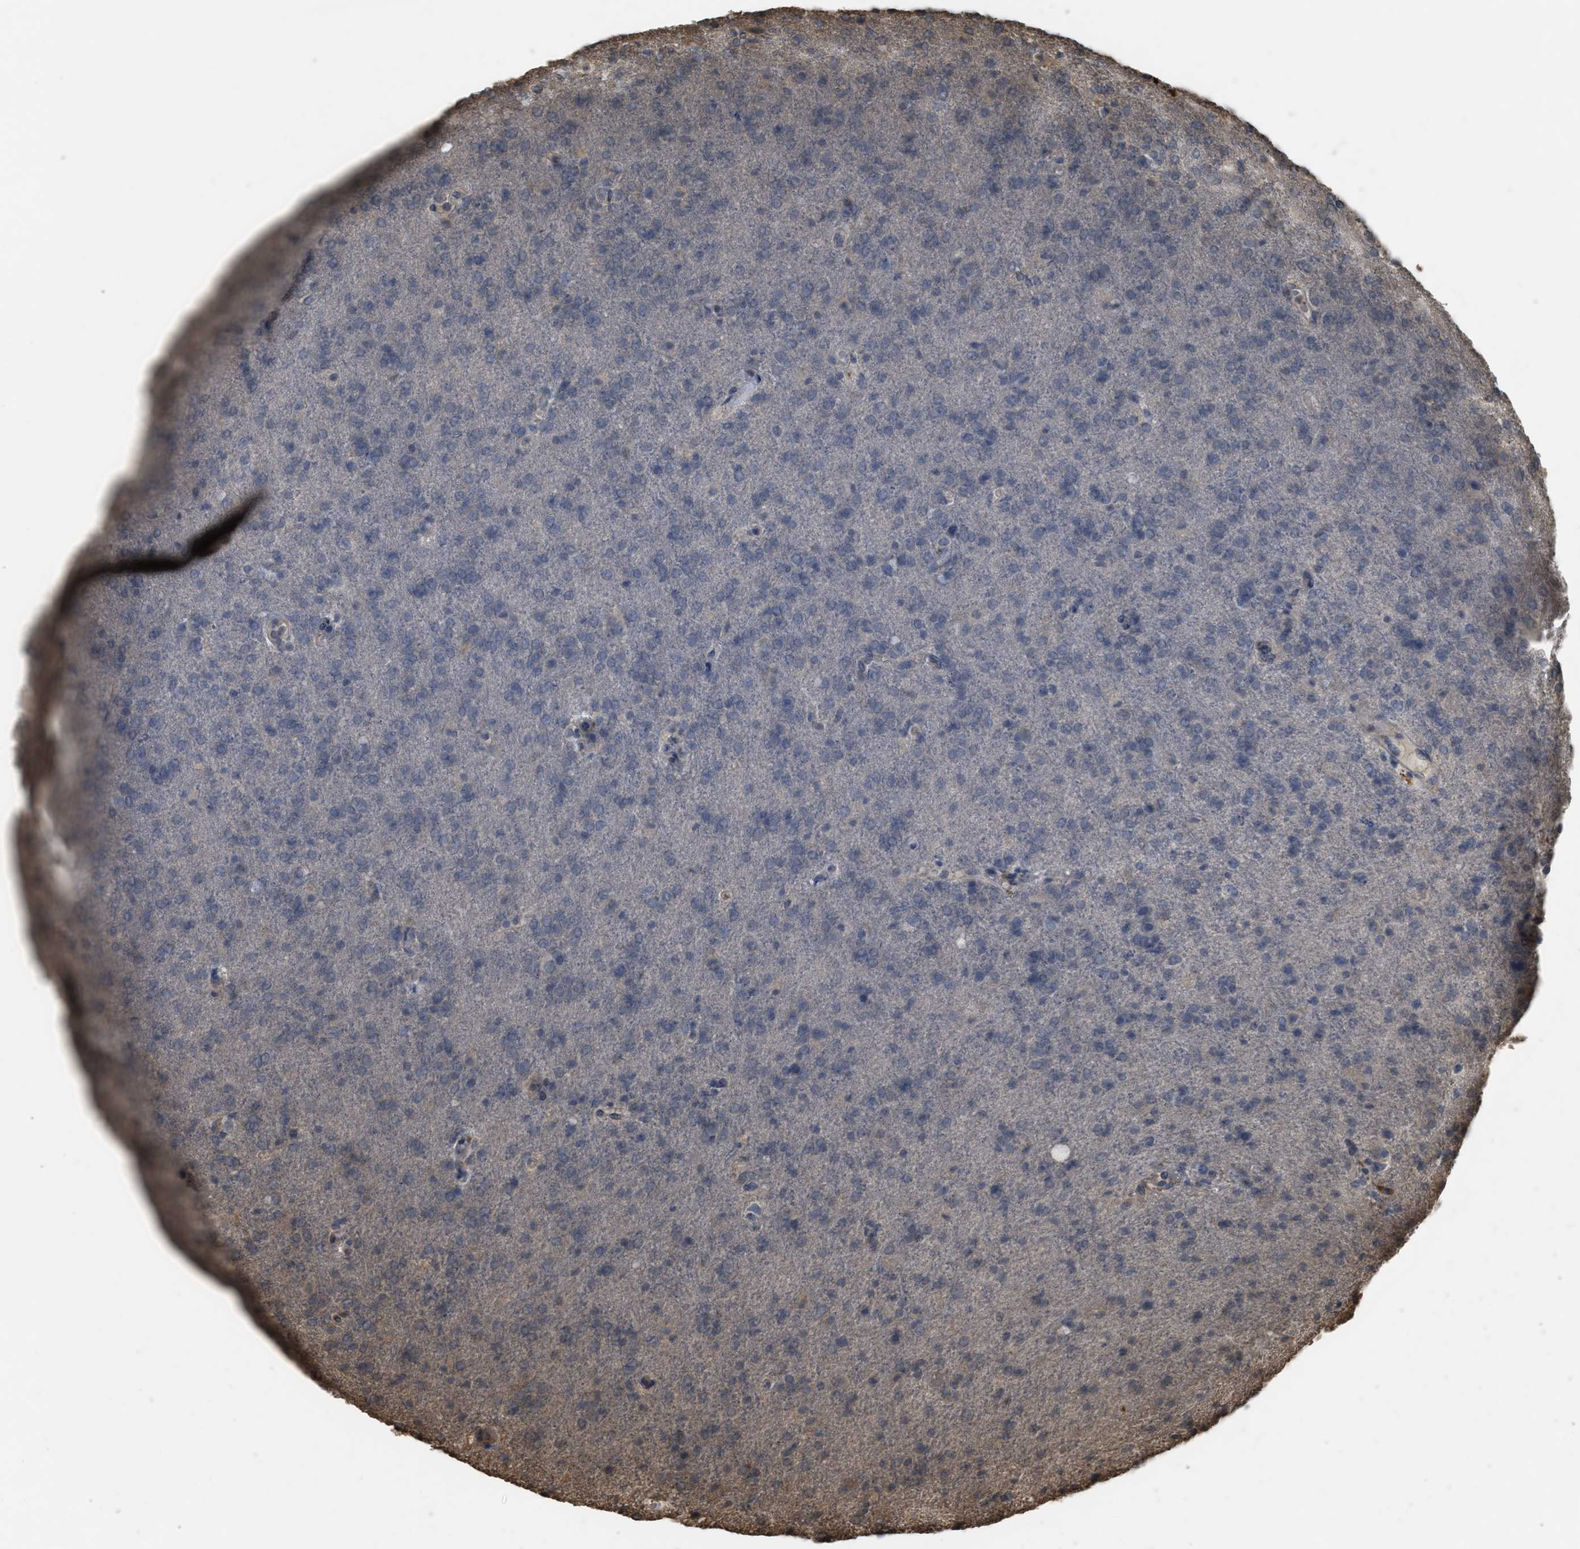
{"staining": {"intensity": "negative", "quantity": "none", "location": "none"}, "tissue": "glioma", "cell_type": "Tumor cells", "image_type": "cancer", "snomed": [{"axis": "morphology", "description": "Glioma, malignant, High grade"}, {"axis": "topography", "description": "Brain"}], "caption": "The immunohistochemistry (IHC) micrograph has no significant expression in tumor cells of malignant glioma (high-grade) tissue.", "gene": "ARHGDIA", "patient": {"sex": "male", "age": 72}}